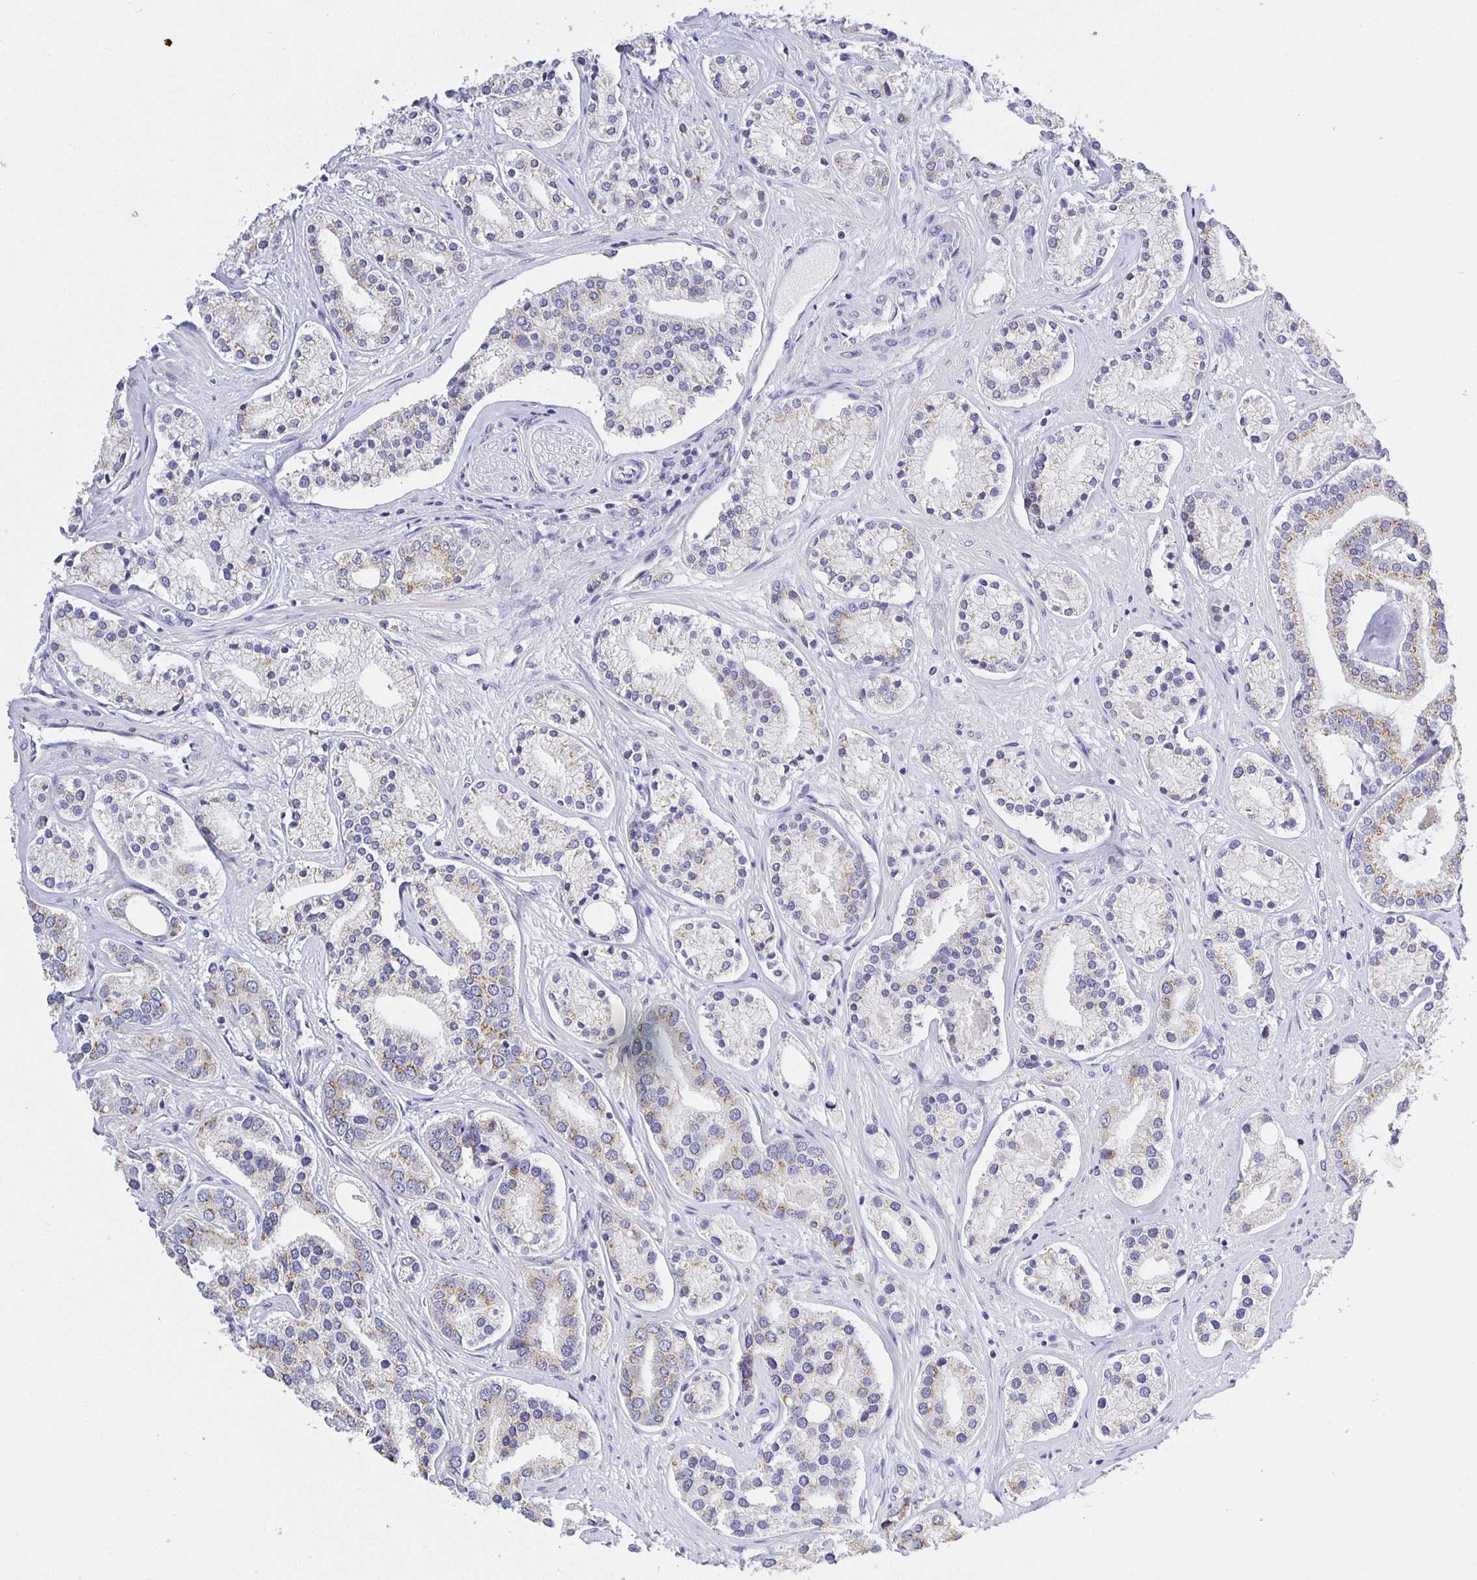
{"staining": {"intensity": "moderate", "quantity": "25%-75%", "location": "cytoplasmic/membranous"}, "tissue": "prostate cancer", "cell_type": "Tumor cells", "image_type": "cancer", "snomed": [{"axis": "morphology", "description": "Adenocarcinoma, High grade"}, {"axis": "topography", "description": "Prostate"}], "caption": "Prostate cancer stained with DAB (3,3'-diaminobenzidine) IHC shows medium levels of moderate cytoplasmic/membranous staining in about 25%-75% of tumor cells.", "gene": "OPALIN", "patient": {"sex": "male", "age": 58}}